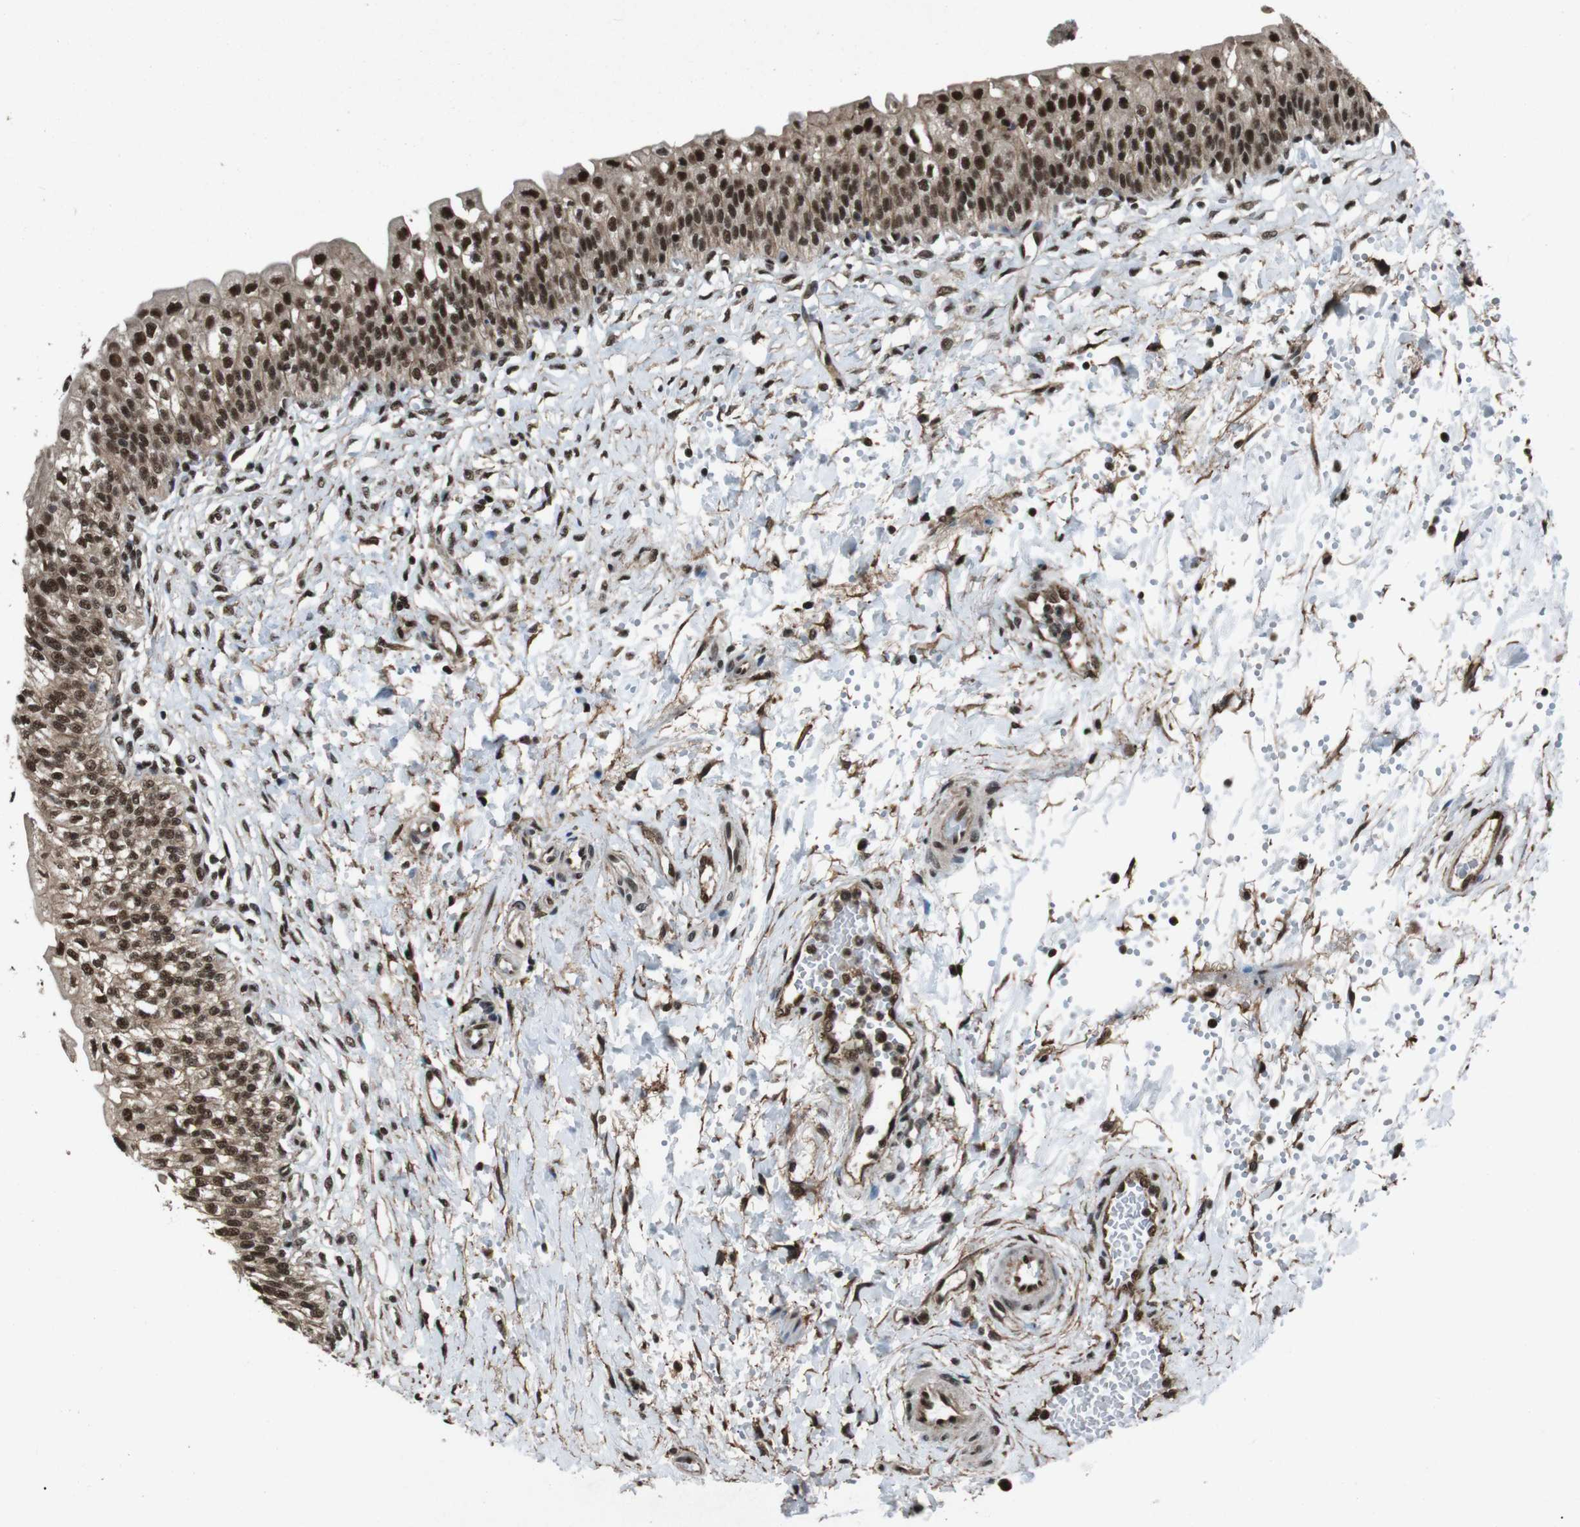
{"staining": {"intensity": "strong", "quantity": ">75%", "location": "cytoplasmic/membranous,nuclear"}, "tissue": "urinary bladder", "cell_type": "Urothelial cells", "image_type": "normal", "snomed": [{"axis": "morphology", "description": "Normal tissue, NOS"}, {"axis": "topography", "description": "Urinary bladder"}], "caption": "This micrograph displays unremarkable urinary bladder stained with IHC to label a protein in brown. The cytoplasmic/membranous,nuclear of urothelial cells show strong positivity for the protein. Nuclei are counter-stained blue.", "gene": "NR4A2", "patient": {"sex": "male", "age": 55}}